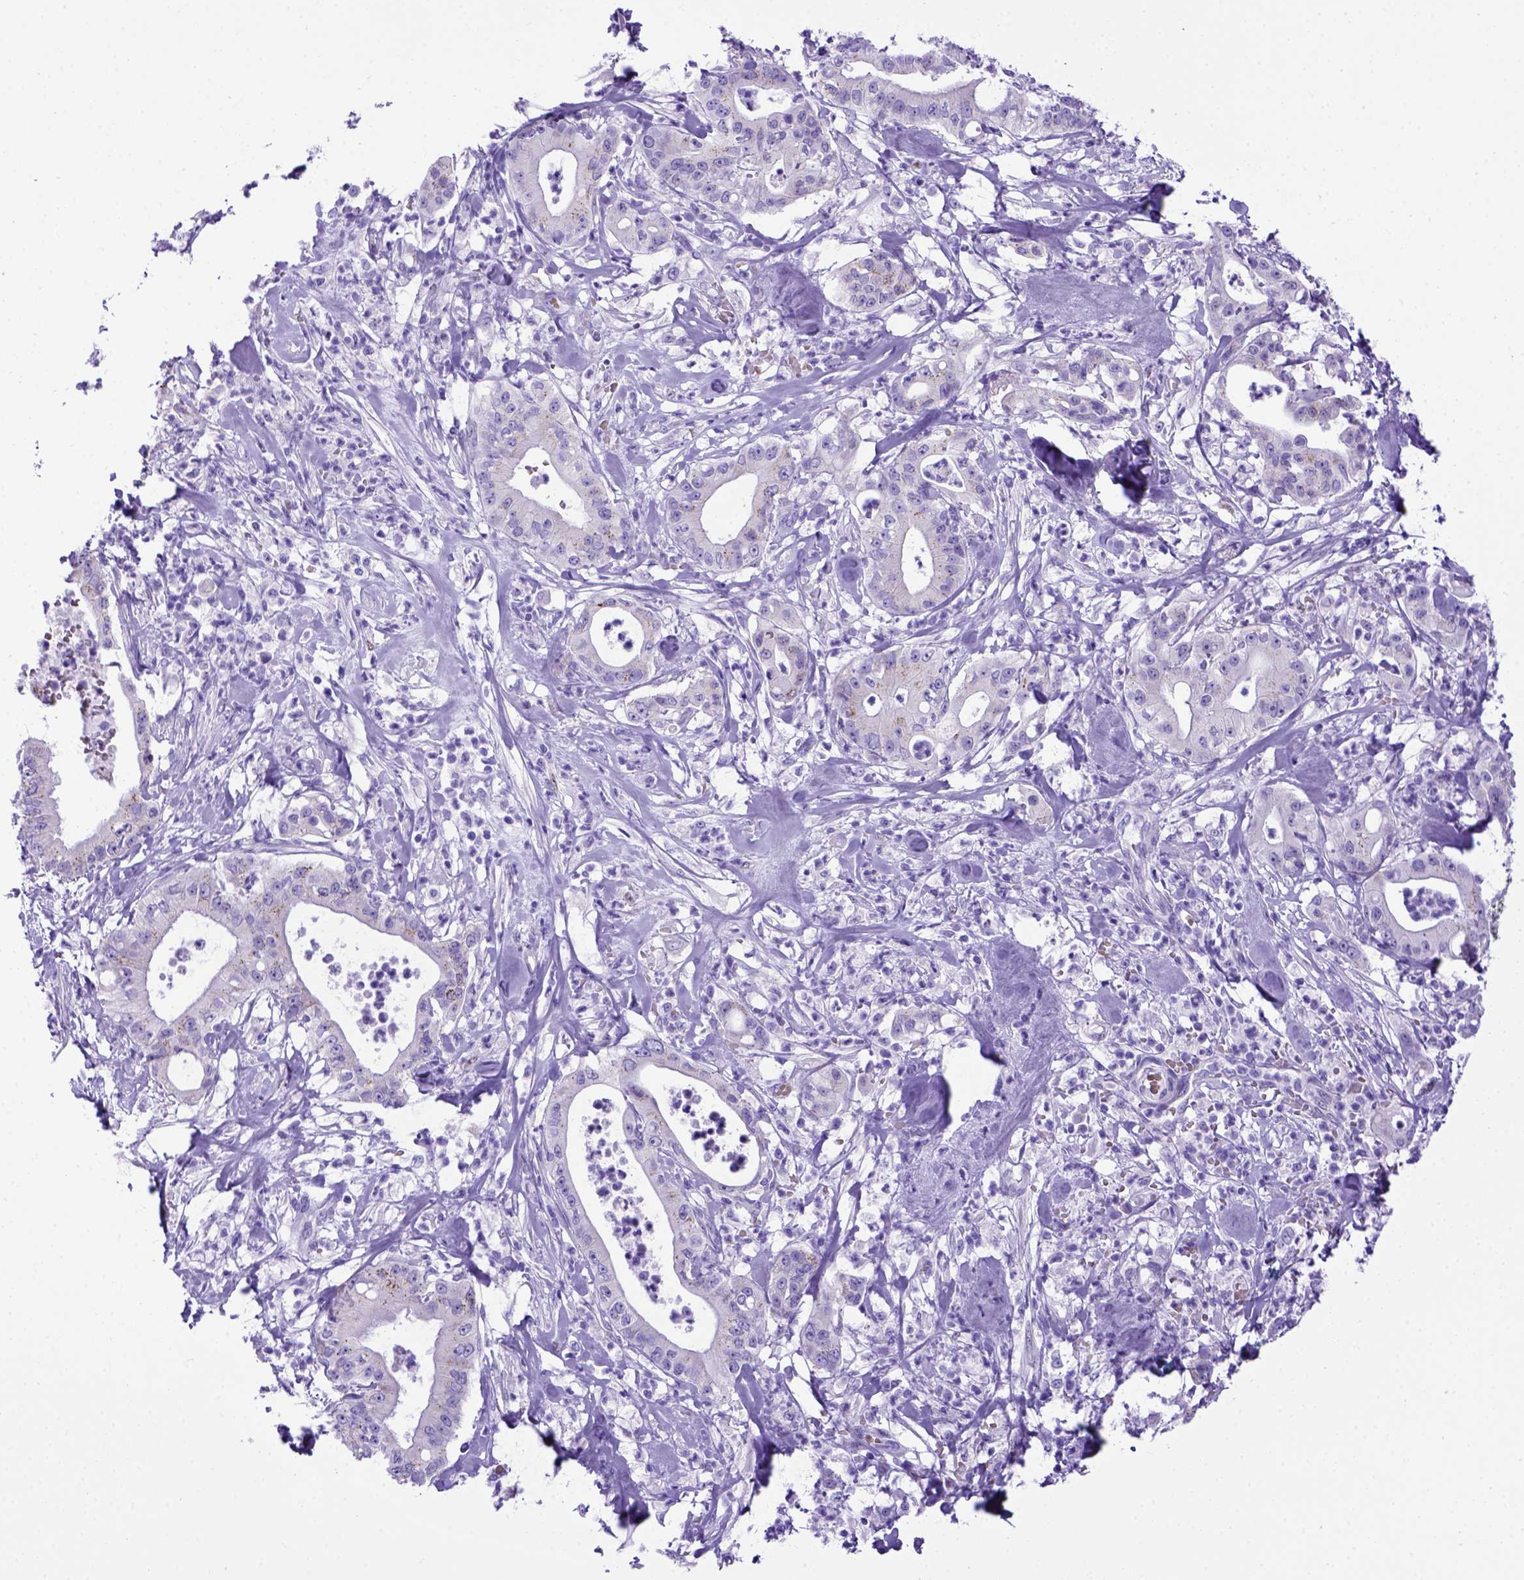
{"staining": {"intensity": "negative", "quantity": "none", "location": "none"}, "tissue": "pancreatic cancer", "cell_type": "Tumor cells", "image_type": "cancer", "snomed": [{"axis": "morphology", "description": "Adenocarcinoma, NOS"}, {"axis": "topography", "description": "Pancreas"}], "caption": "High power microscopy micrograph of an immunohistochemistry (IHC) photomicrograph of pancreatic cancer, revealing no significant expression in tumor cells.", "gene": "MEOX2", "patient": {"sex": "male", "age": 71}}